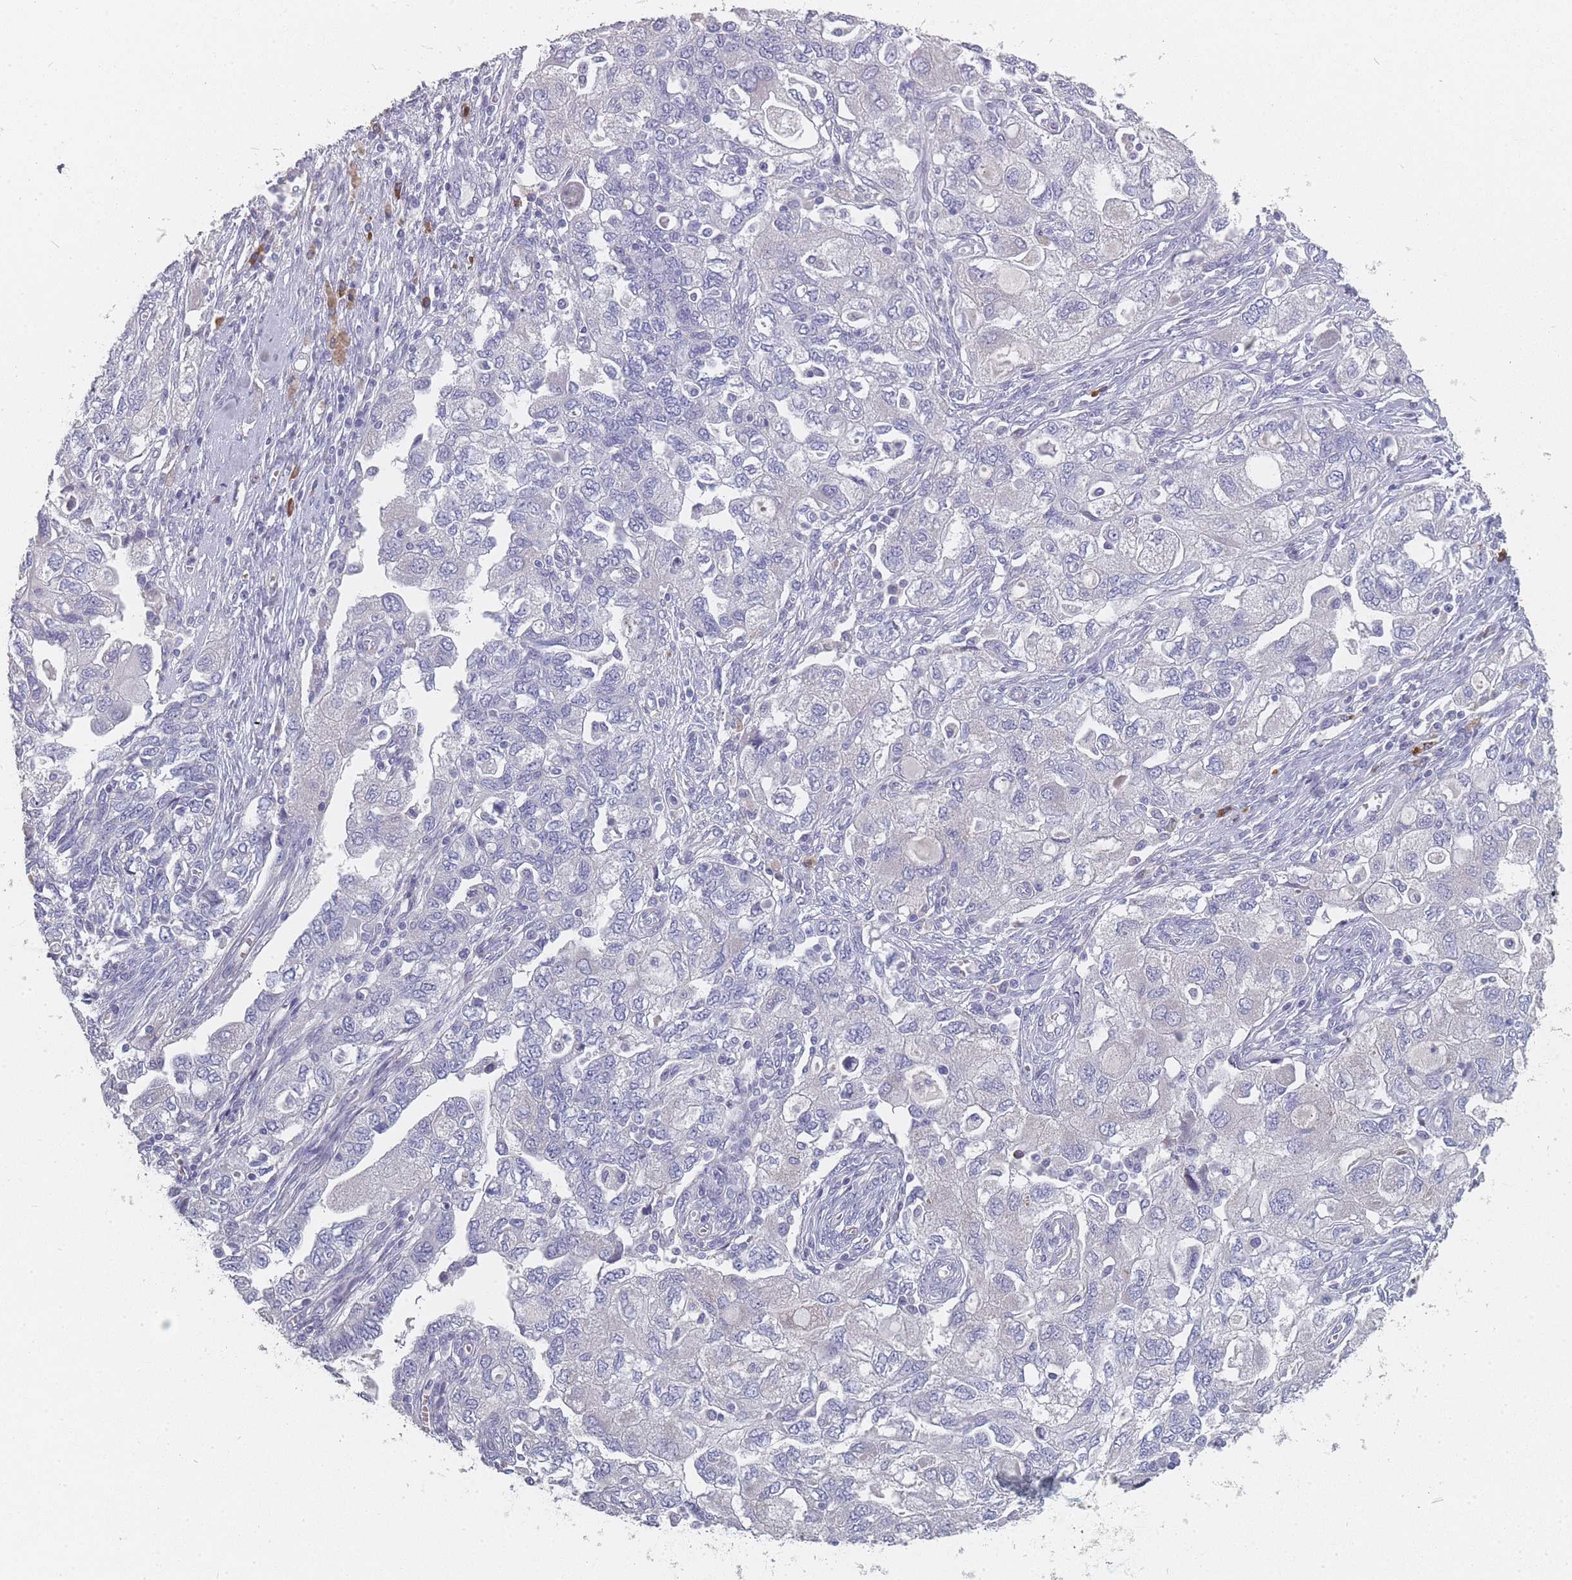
{"staining": {"intensity": "negative", "quantity": "none", "location": "none"}, "tissue": "ovarian cancer", "cell_type": "Tumor cells", "image_type": "cancer", "snomed": [{"axis": "morphology", "description": "Carcinoma, NOS"}, {"axis": "morphology", "description": "Cystadenocarcinoma, serous, NOS"}, {"axis": "topography", "description": "Ovary"}], "caption": "High magnification brightfield microscopy of ovarian cancer (carcinoma) stained with DAB (3,3'-diaminobenzidine) (brown) and counterstained with hematoxylin (blue): tumor cells show no significant expression. (Stains: DAB immunohistochemistry with hematoxylin counter stain, Microscopy: brightfield microscopy at high magnification).", "gene": "SLC35E4", "patient": {"sex": "female", "age": 69}}